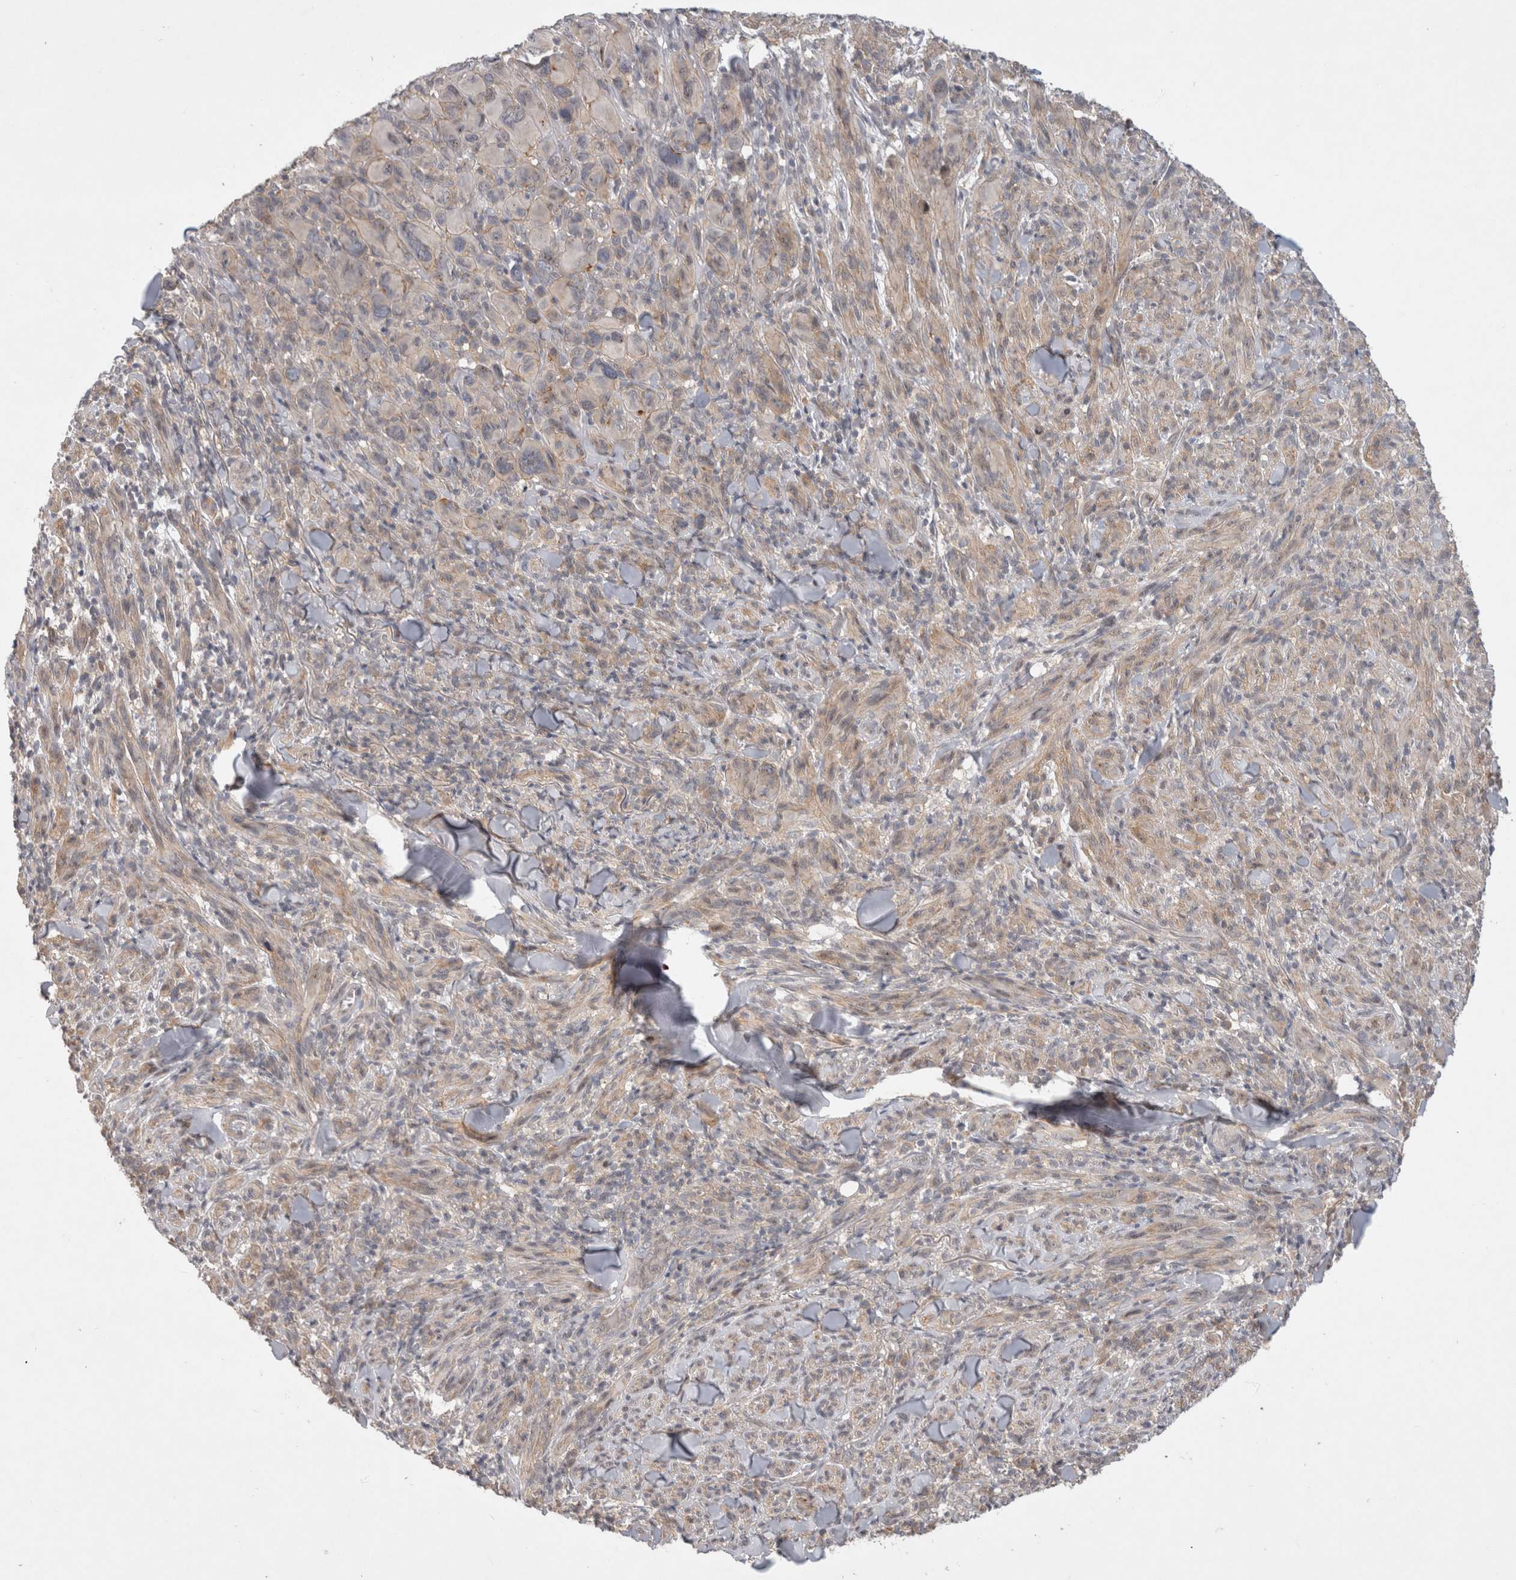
{"staining": {"intensity": "weak", "quantity": "<25%", "location": "cytoplasmic/membranous"}, "tissue": "melanoma", "cell_type": "Tumor cells", "image_type": "cancer", "snomed": [{"axis": "morphology", "description": "Malignant melanoma, NOS"}, {"axis": "topography", "description": "Skin of head"}], "caption": "IHC photomicrograph of neoplastic tissue: melanoma stained with DAB (3,3'-diaminobenzidine) shows no significant protein staining in tumor cells.", "gene": "CERS3", "patient": {"sex": "male", "age": 96}}